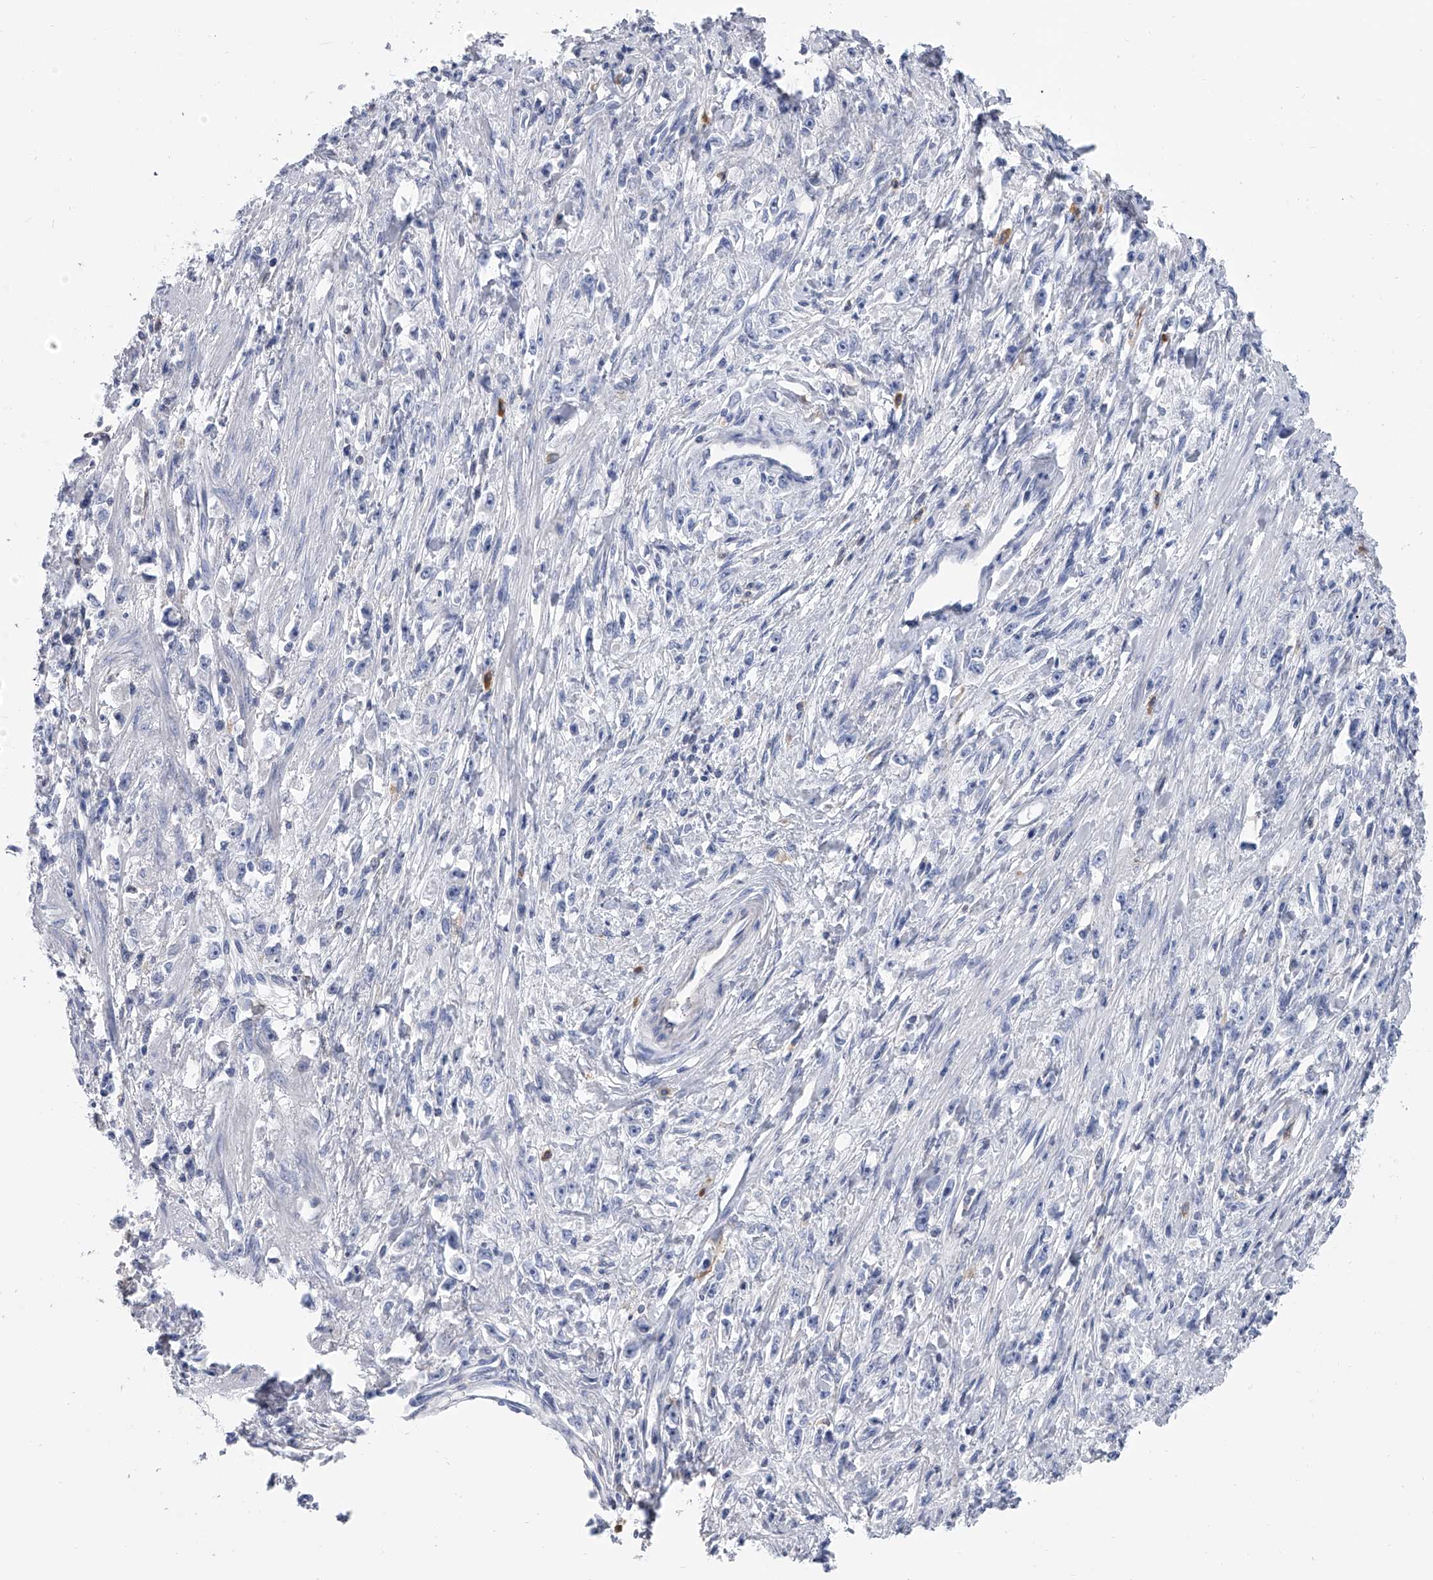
{"staining": {"intensity": "negative", "quantity": "none", "location": "none"}, "tissue": "stomach cancer", "cell_type": "Tumor cells", "image_type": "cancer", "snomed": [{"axis": "morphology", "description": "Adenocarcinoma, NOS"}, {"axis": "topography", "description": "Stomach"}], "caption": "Human stomach adenocarcinoma stained for a protein using IHC shows no positivity in tumor cells.", "gene": "SERPINB9", "patient": {"sex": "female", "age": 59}}